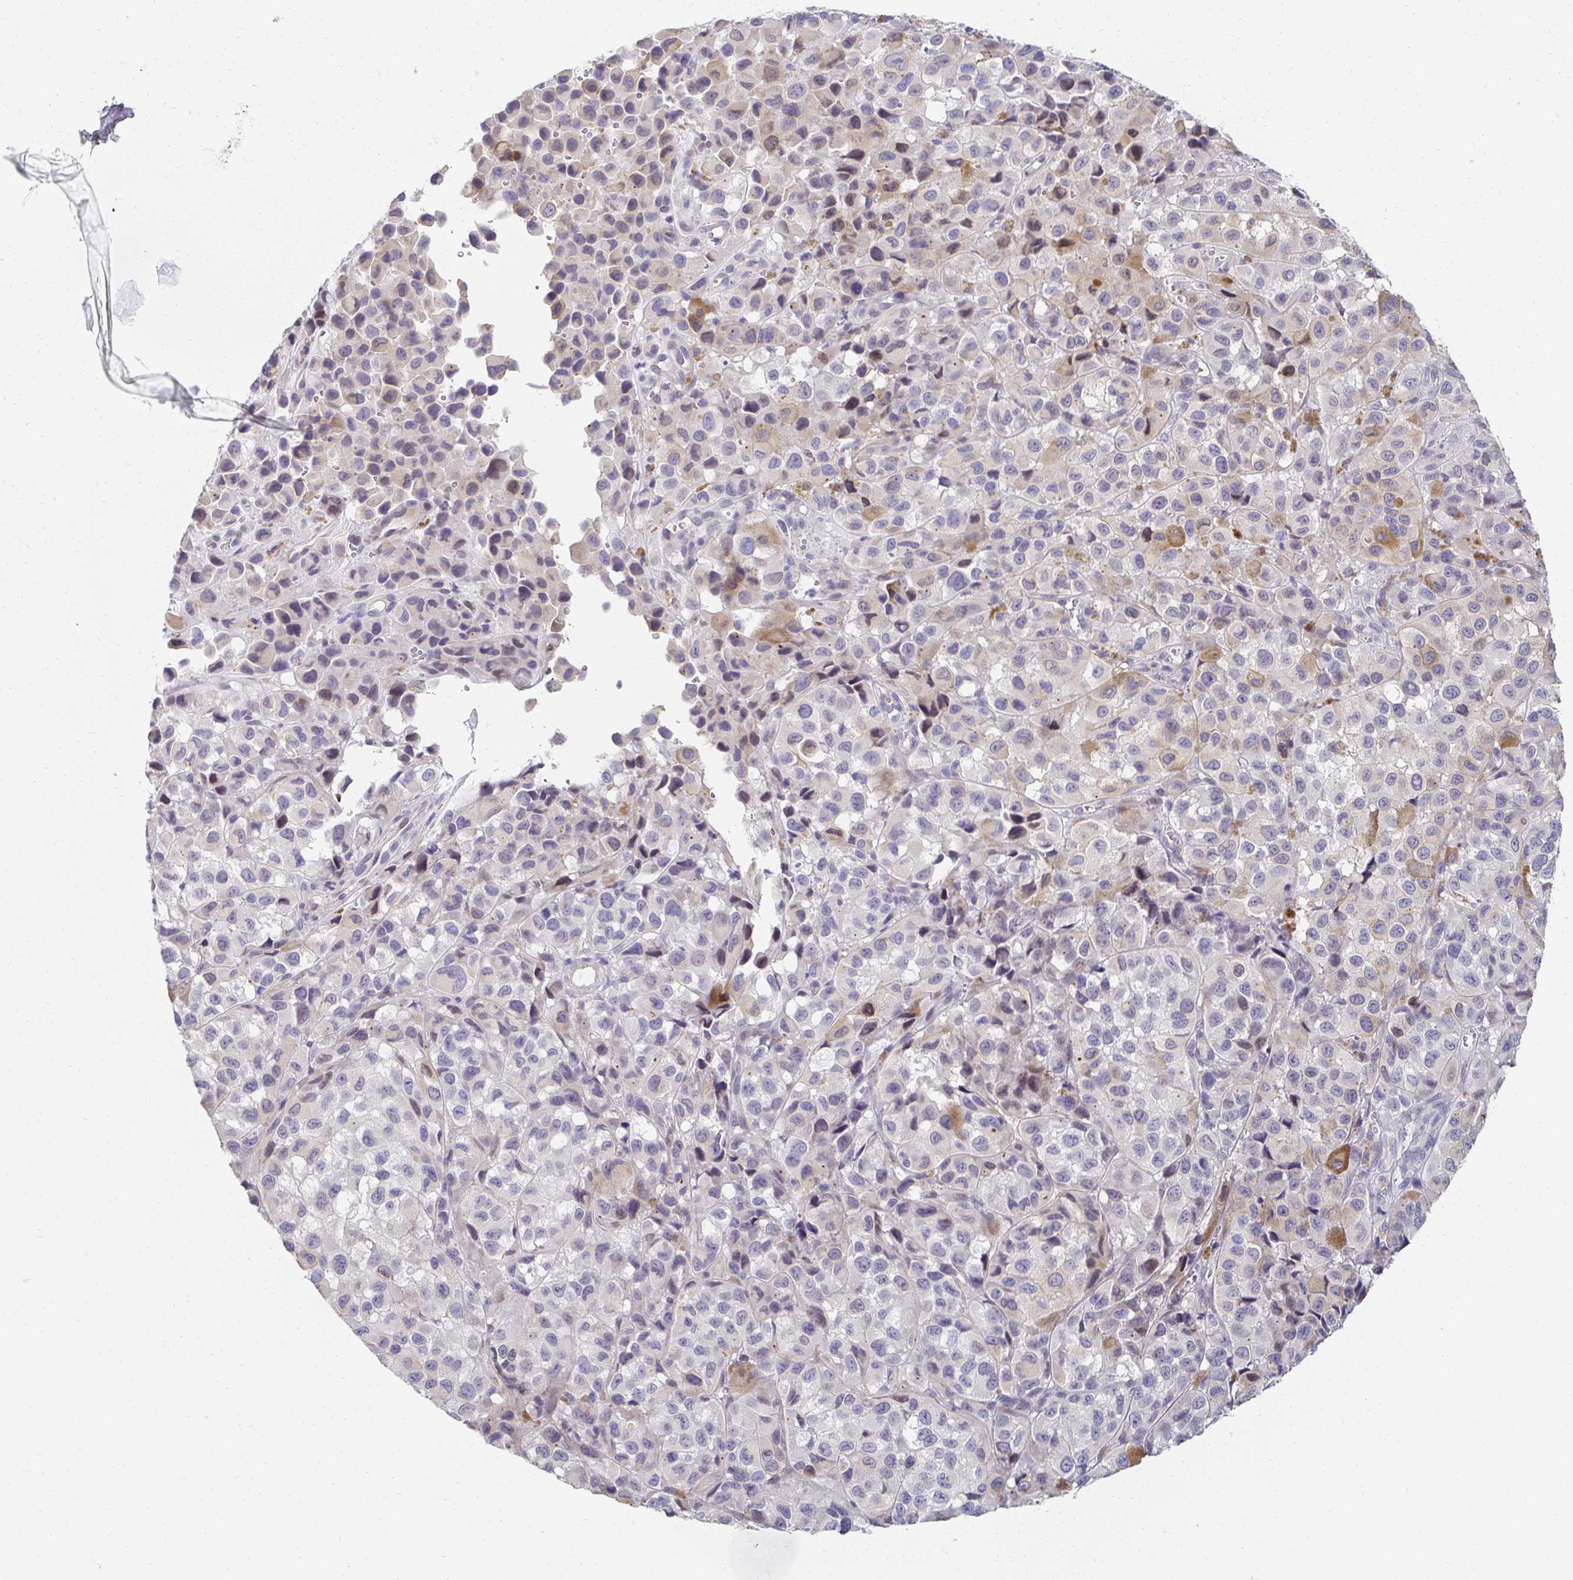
{"staining": {"intensity": "negative", "quantity": "none", "location": "none"}, "tissue": "melanoma", "cell_type": "Tumor cells", "image_type": "cancer", "snomed": [{"axis": "morphology", "description": "Malignant melanoma, NOS"}, {"axis": "topography", "description": "Skin"}], "caption": "Immunohistochemical staining of human malignant melanoma displays no significant staining in tumor cells.", "gene": "AKAP14", "patient": {"sex": "male", "age": 93}}